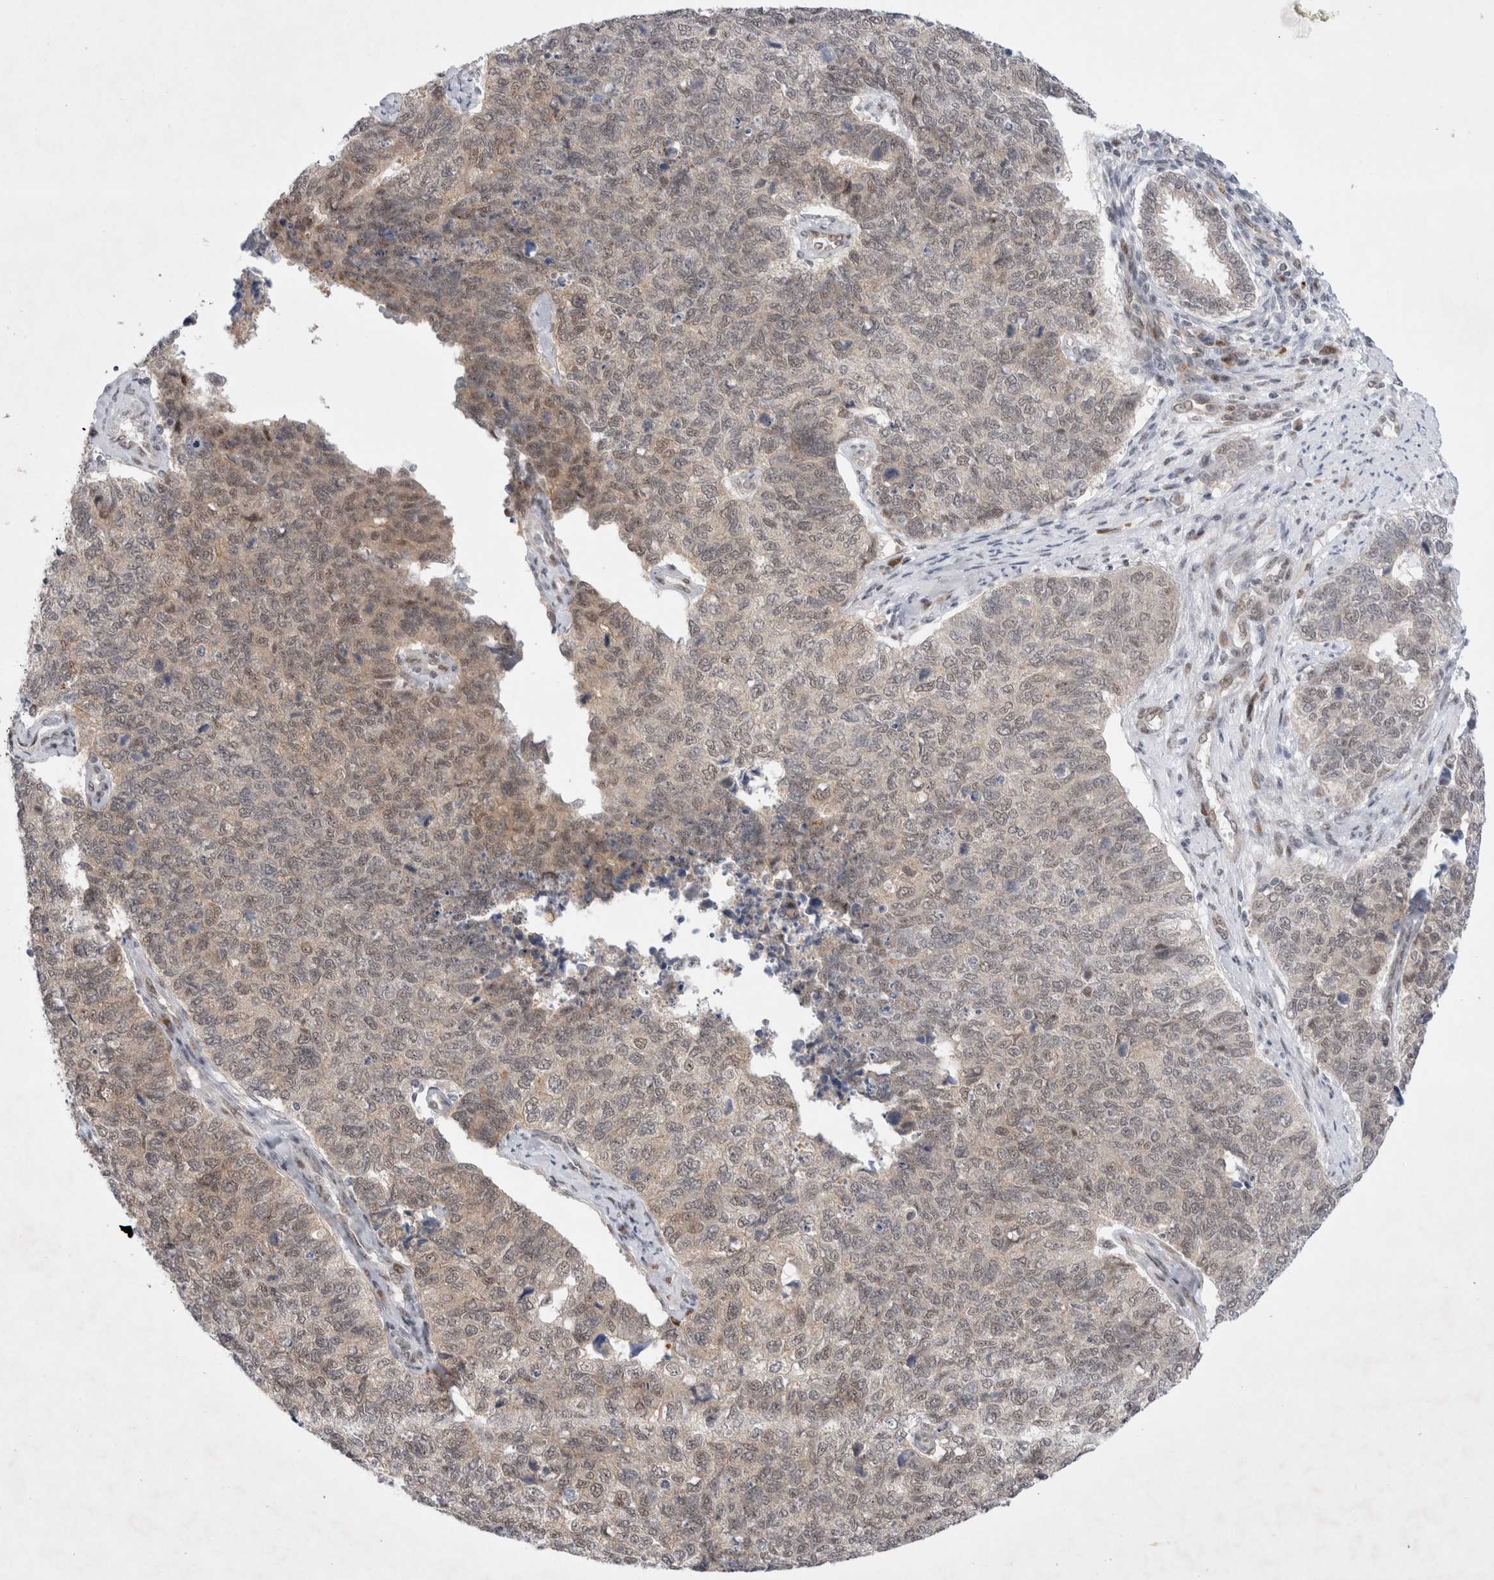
{"staining": {"intensity": "weak", "quantity": "25%-75%", "location": "cytoplasmic/membranous,nuclear"}, "tissue": "cervical cancer", "cell_type": "Tumor cells", "image_type": "cancer", "snomed": [{"axis": "morphology", "description": "Squamous cell carcinoma, NOS"}, {"axis": "topography", "description": "Cervix"}], "caption": "This histopathology image exhibits immunohistochemistry staining of cervical squamous cell carcinoma, with low weak cytoplasmic/membranous and nuclear positivity in approximately 25%-75% of tumor cells.", "gene": "WIPF2", "patient": {"sex": "female", "age": 63}}